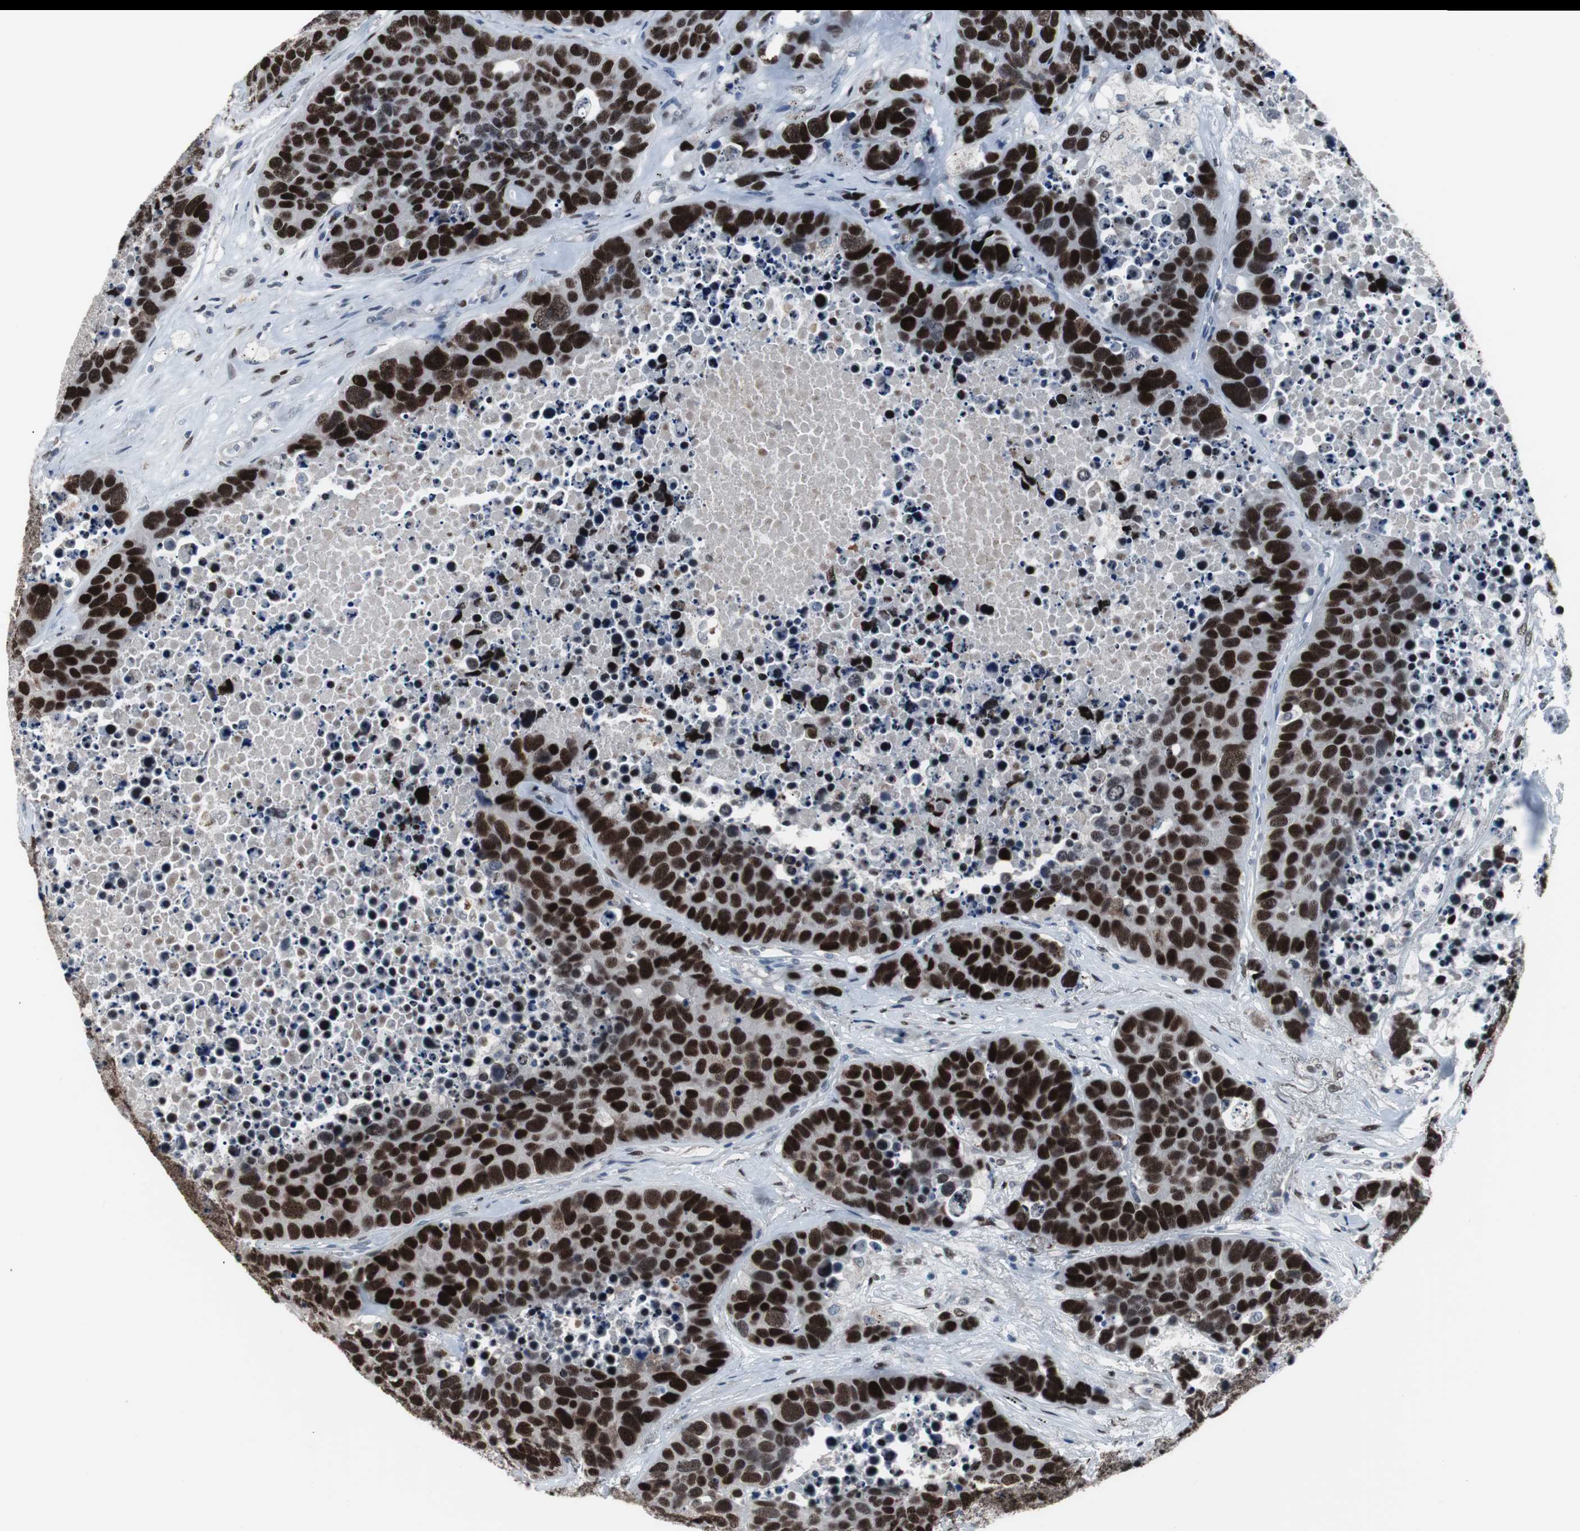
{"staining": {"intensity": "strong", "quantity": ">75%", "location": "nuclear"}, "tissue": "carcinoid", "cell_type": "Tumor cells", "image_type": "cancer", "snomed": [{"axis": "morphology", "description": "Carcinoid, malignant, NOS"}, {"axis": "topography", "description": "Lung"}], "caption": "DAB immunohistochemical staining of malignant carcinoid displays strong nuclear protein positivity in about >75% of tumor cells.", "gene": "FOXP4", "patient": {"sex": "male", "age": 60}}